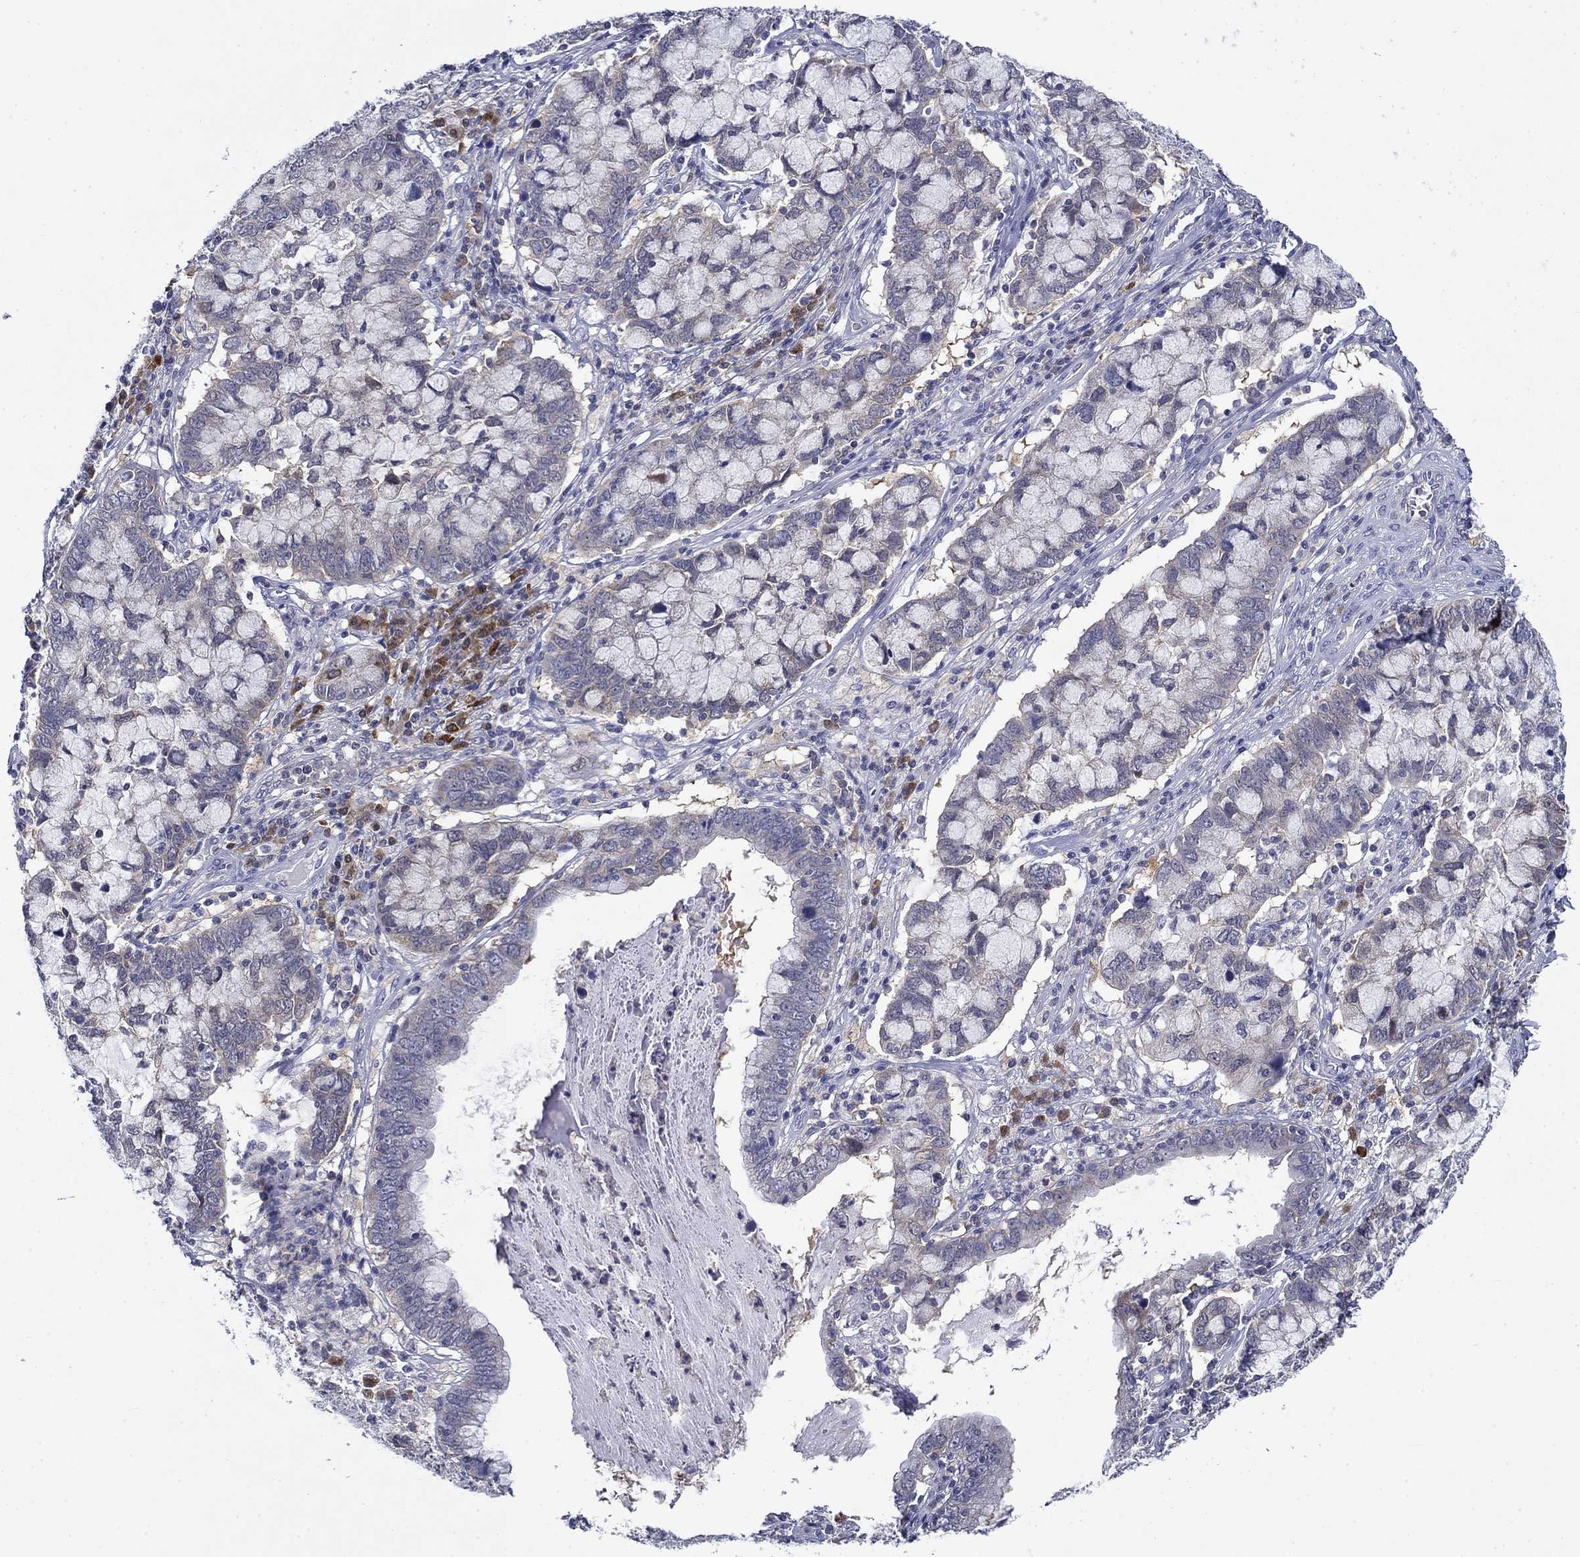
{"staining": {"intensity": "negative", "quantity": "none", "location": "none"}, "tissue": "cervical cancer", "cell_type": "Tumor cells", "image_type": "cancer", "snomed": [{"axis": "morphology", "description": "Adenocarcinoma, NOS"}, {"axis": "topography", "description": "Cervix"}], "caption": "Tumor cells show no significant protein expression in cervical cancer (adenocarcinoma).", "gene": "POU2F2", "patient": {"sex": "female", "age": 40}}